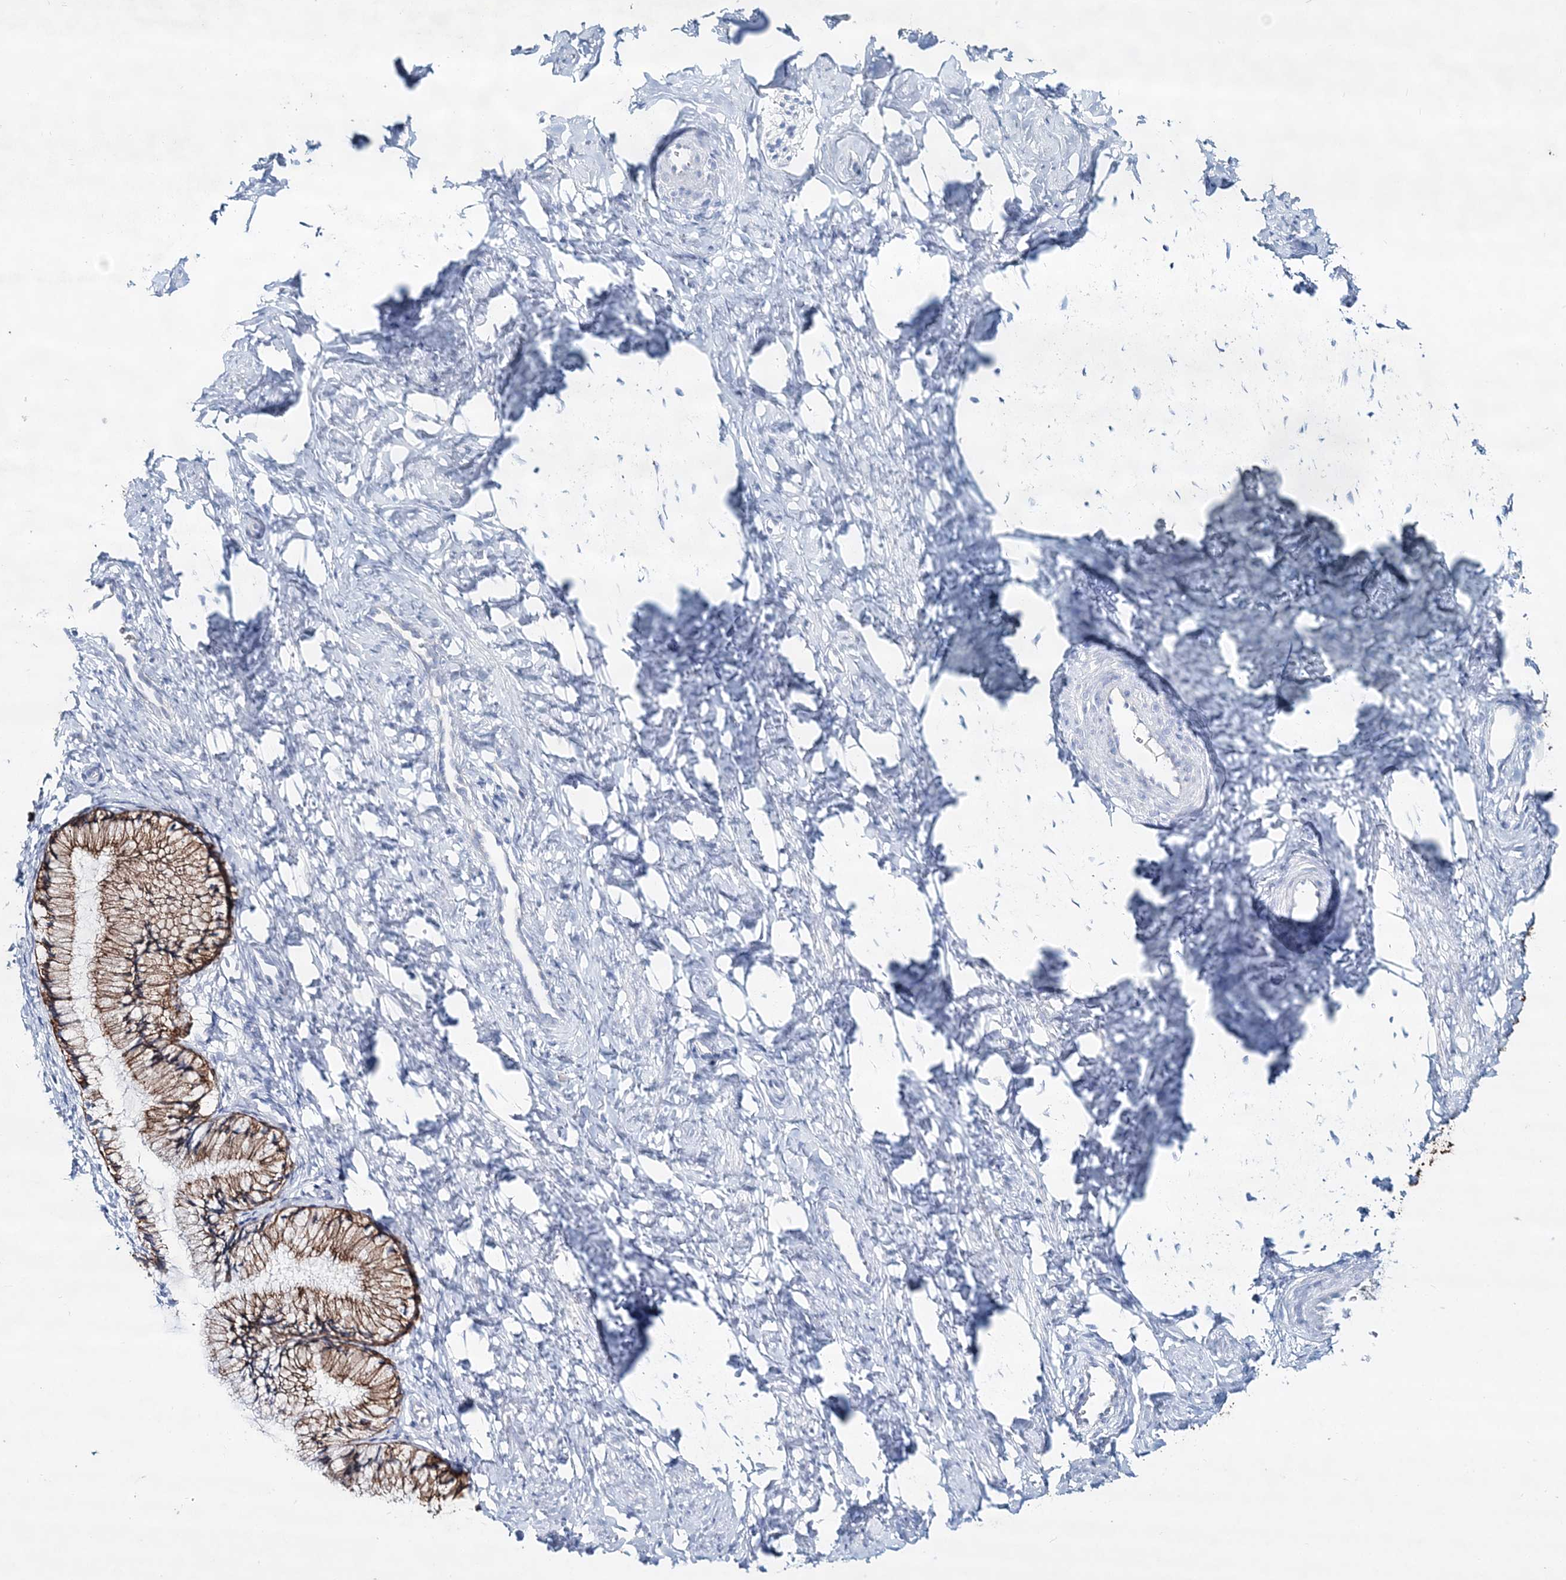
{"staining": {"intensity": "moderate", "quantity": ">75%", "location": "cytoplasmic/membranous"}, "tissue": "cervix", "cell_type": "Glandular cells", "image_type": "normal", "snomed": [{"axis": "morphology", "description": "Normal tissue, NOS"}, {"axis": "topography", "description": "Cervix"}], "caption": "Immunohistochemistry (IHC) micrograph of normal human cervix stained for a protein (brown), which reveals medium levels of moderate cytoplasmic/membranous positivity in approximately >75% of glandular cells.", "gene": "ADGRL1", "patient": {"sex": "female", "age": 27}}